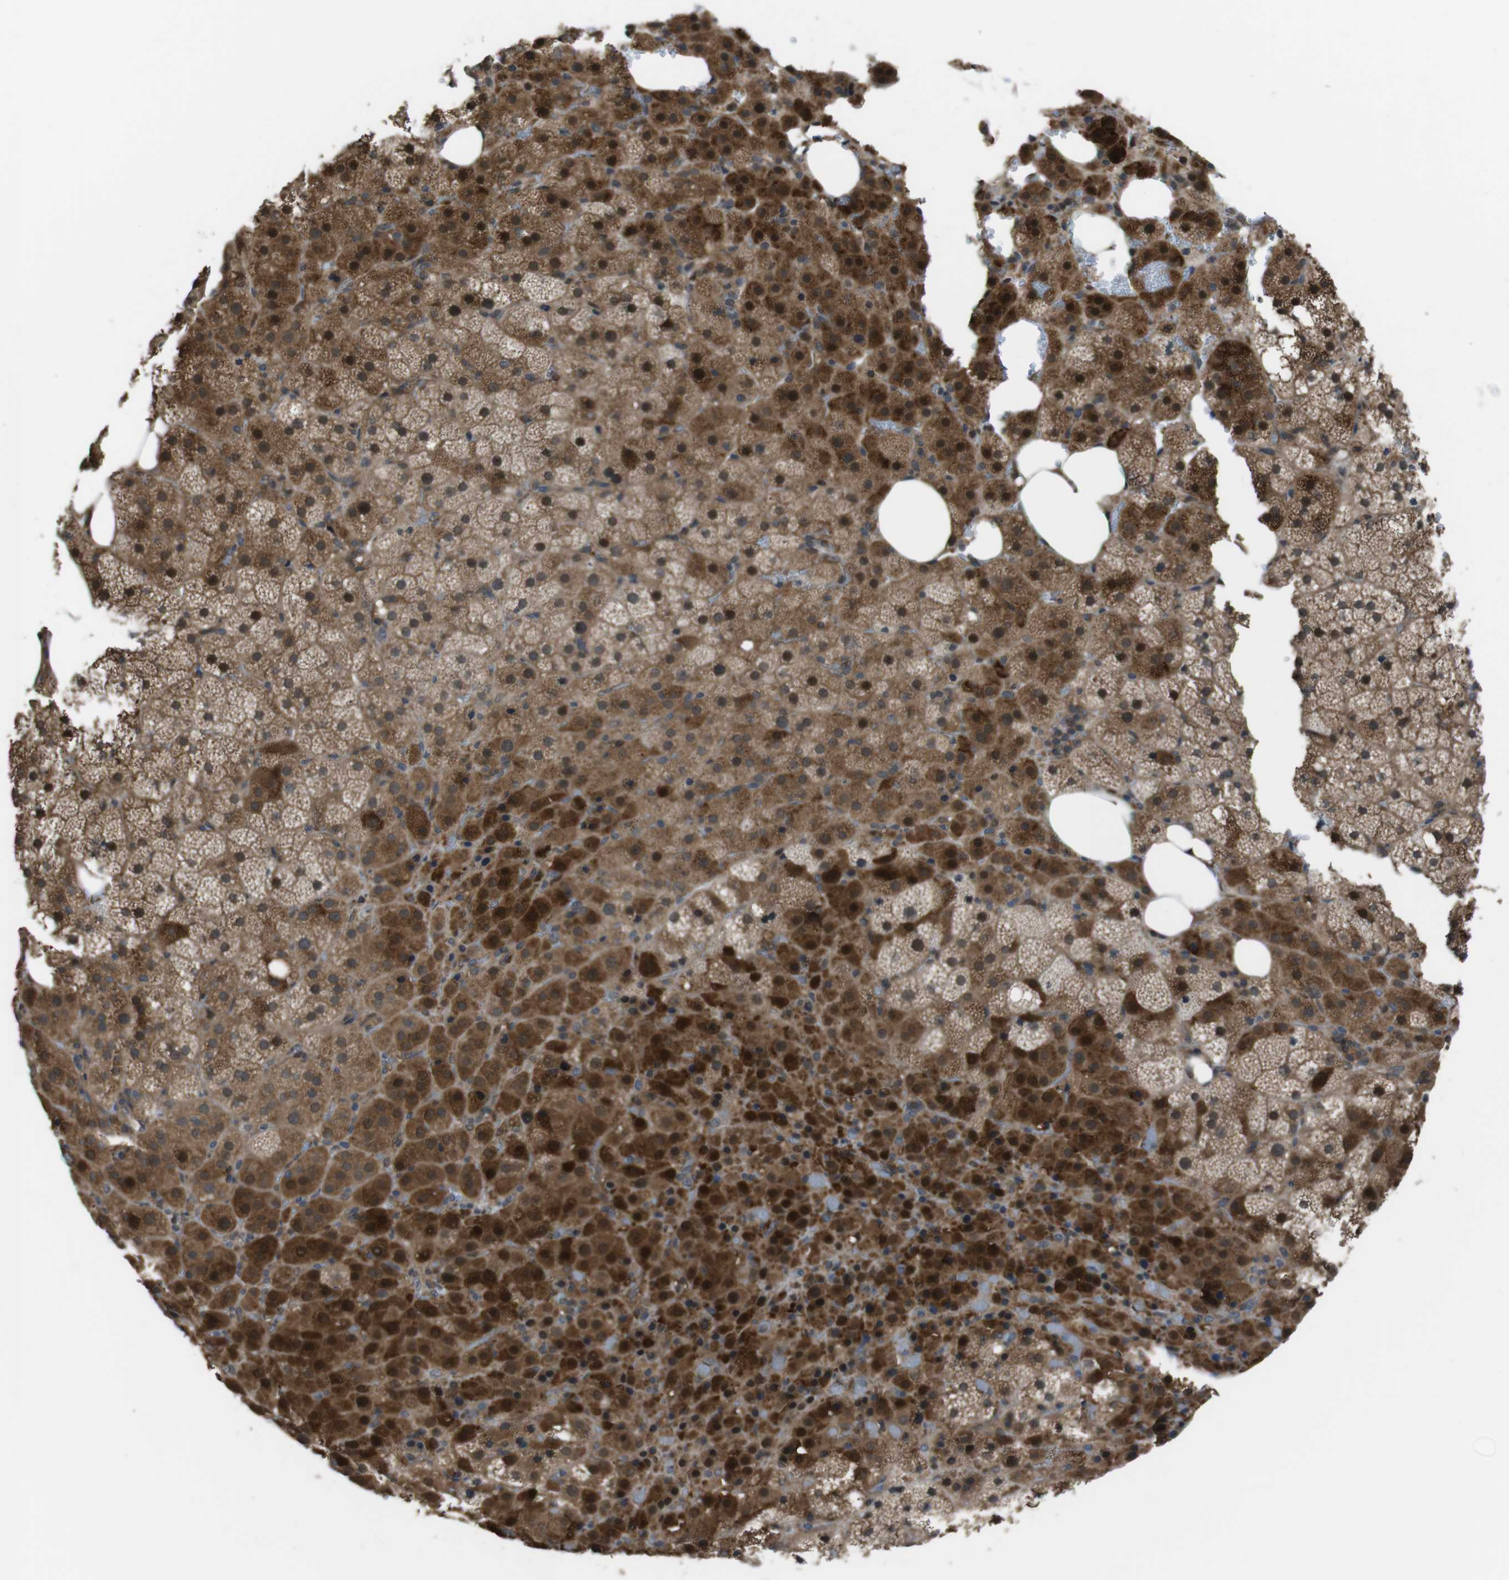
{"staining": {"intensity": "strong", "quantity": ">75%", "location": "cytoplasmic/membranous,nuclear"}, "tissue": "adrenal gland", "cell_type": "Glandular cells", "image_type": "normal", "snomed": [{"axis": "morphology", "description": "Normal tissue, NOS"}, {"axis": "topography", "description": "Adrenal gland"}], "caption": "Immunohistochemical staining of normal human adrenal gland displays strong cytoplasmic/membranous,nuclear protein positivity in about >75% of glandular cells. The staining is performed using DAB (3,3'-diaminobenzidine) brown chromogen to label protein expression. The nuclei are counter-stained blue using hematoxylin.", "gene": "SLC22A23", "patient": {"sex": "female", "age": 59}}